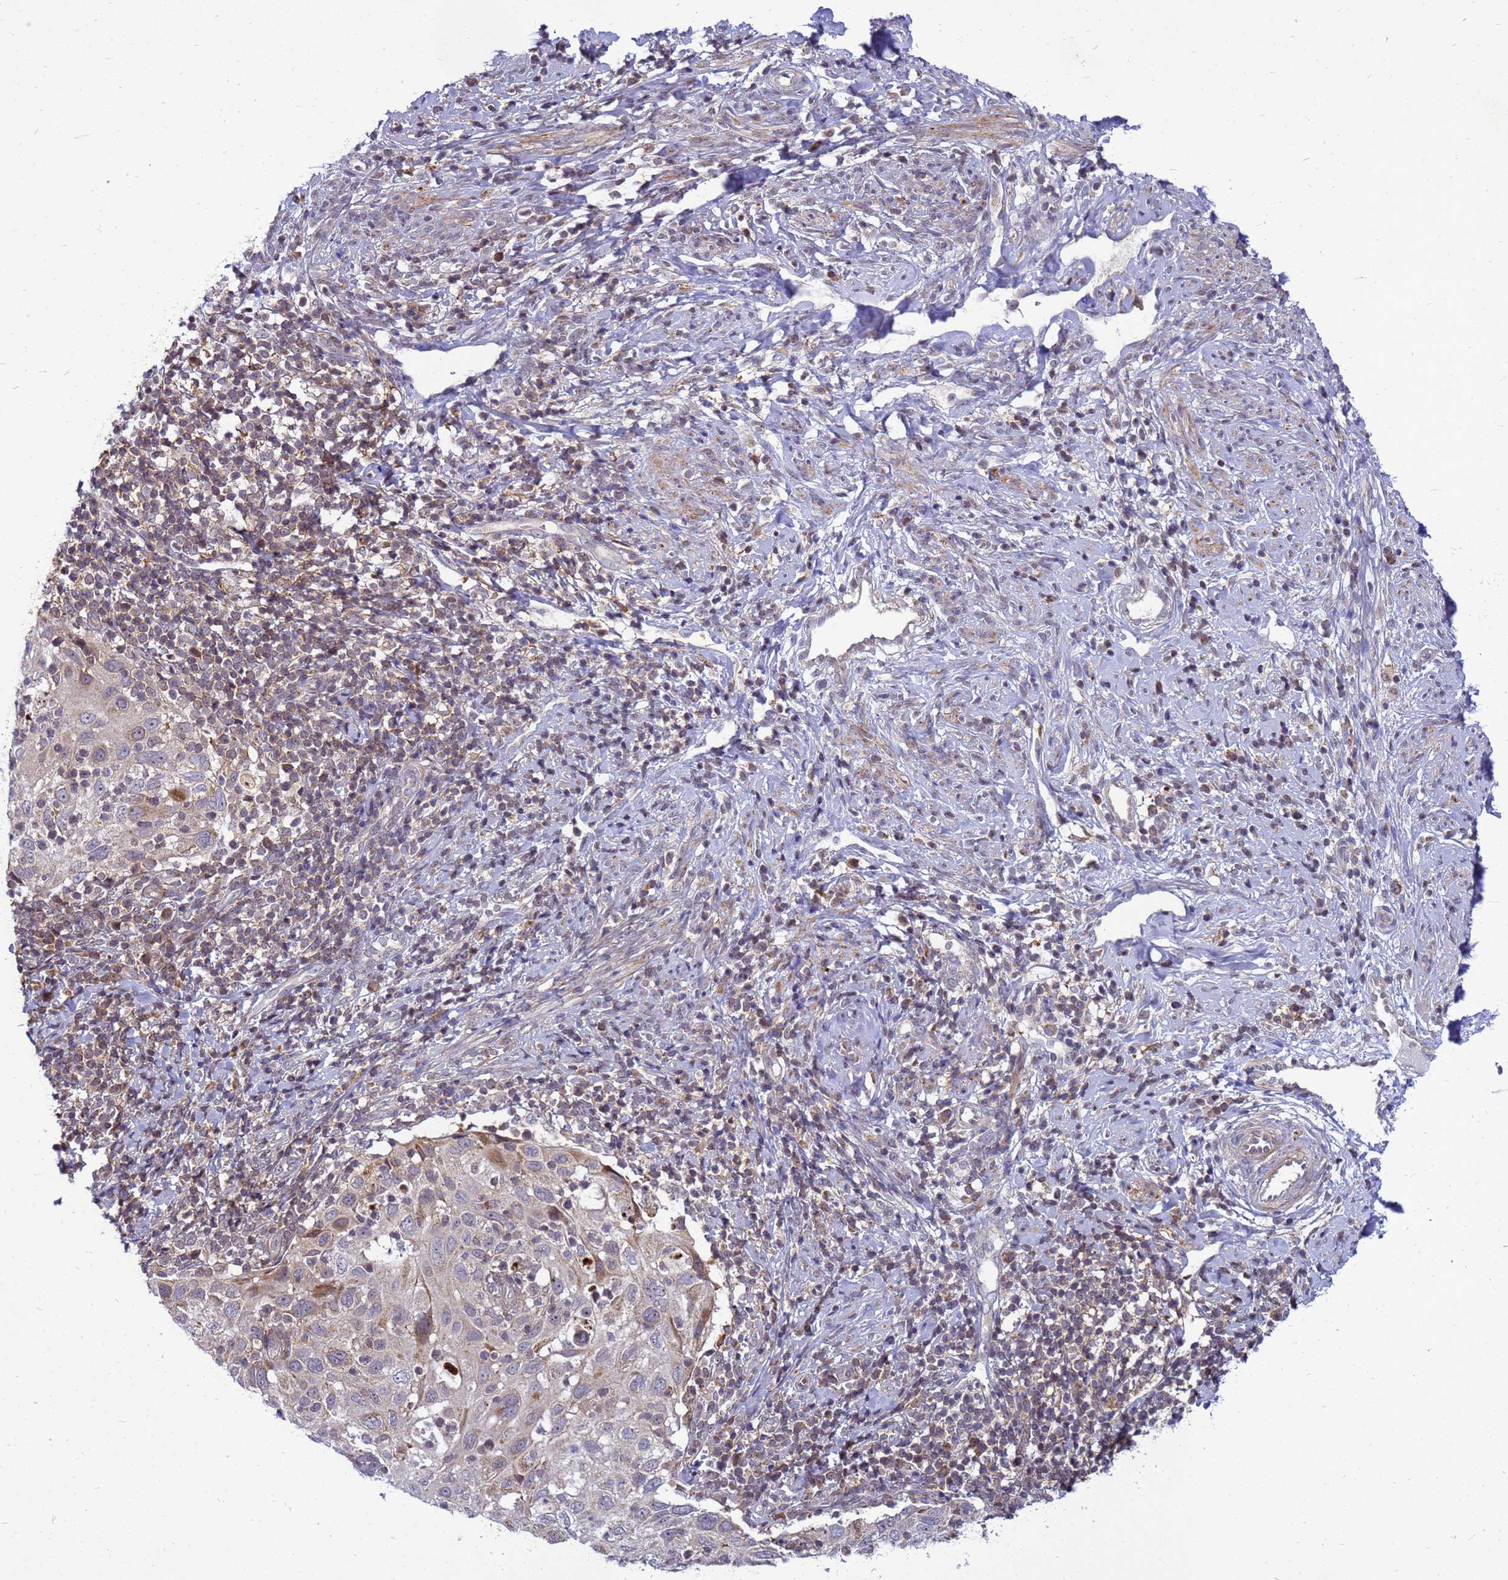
{"staining": {"intensity": "moderate", "quantity": "<25%", "location": "cytoplasmic/membranous"}, "tissue": "cervical cancer", "cell_type": "Tumor cells", "image_type": "cancer", "snomed": [{"axis": "morphology", "description": "Squamous cell carcinoma, NOS"}, {"axis": "topography", "description": "Cervix"}], "caption": "High-magnification brightfield microscopy of squamous cell carcinoma (cervical) stained with DAB (brown) and counterstained with hematoxylin (blue). tumor cells exhibit moderate cytoplasmic/membranous staining is appreciated in about<25% of cells.", "gene": "C12orf43", "patient": {"sex": "female", "age": 70}}